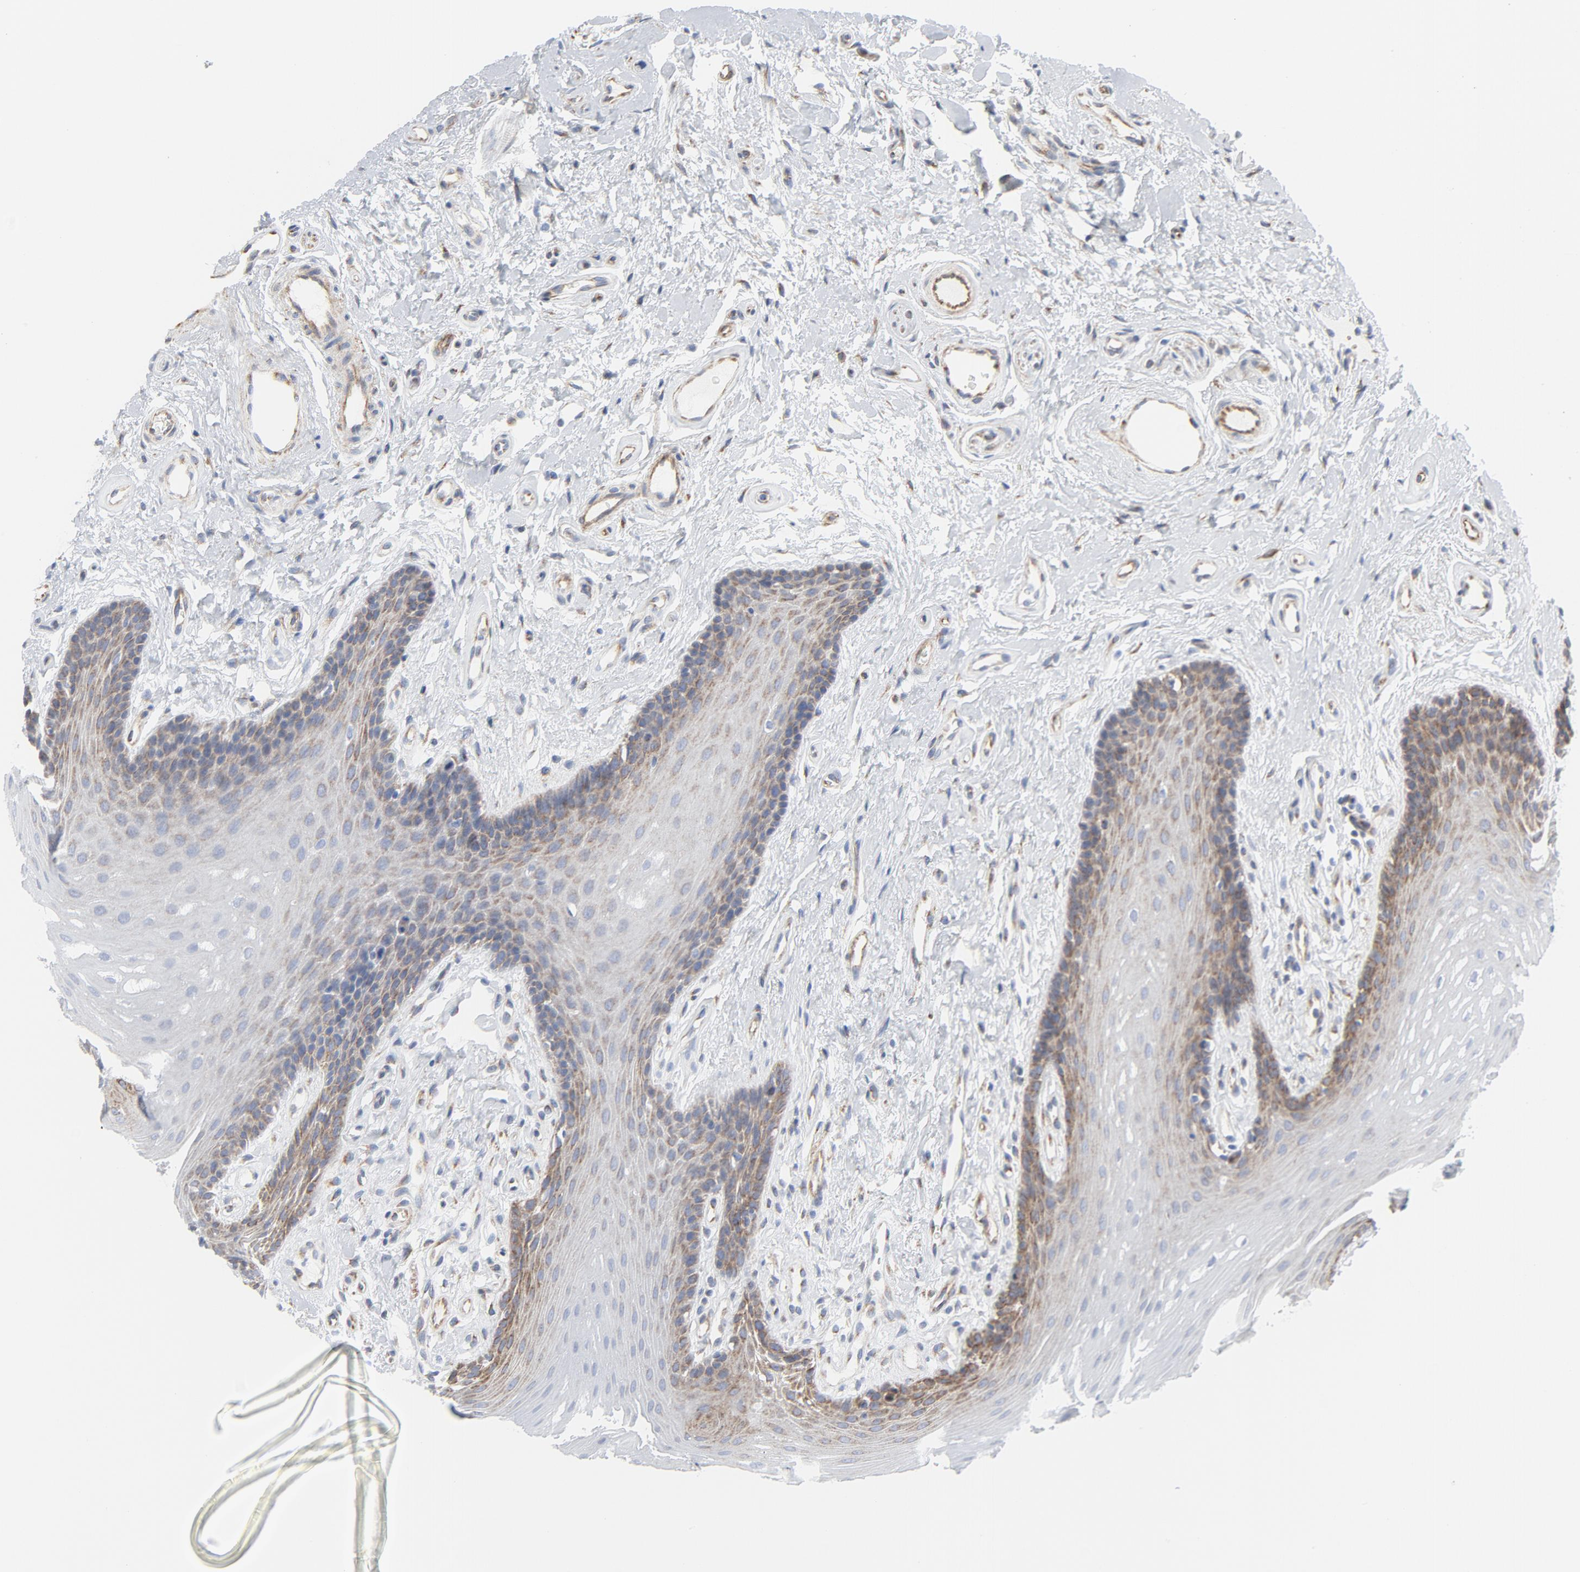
{"staining": {"intensity": "moderate", "quantity": "25%-75%", "location": "cytoplasmic/membranous"}, "tissue": "oral mucosa", "cell_type": "Squamous epithelial cells", "image_type": "normal", "snomed": [{"axis": "morphology", "description": "Normal tissue, NOS"}, {"axis": "topography", "description": "Oral tissue"}], "caption": "Protein staining shows moderate cytoplasmic/membranous expression in approximately 25%-75% of squamous epithelial cells in unremarkable oral mucosa. (Stains: DAB in brown, nuclei in blue, Microscopy: brightfield microscopy at high magnification).", "gene": "TUBB1", "patient": {"sex": "male", "age": 62}}